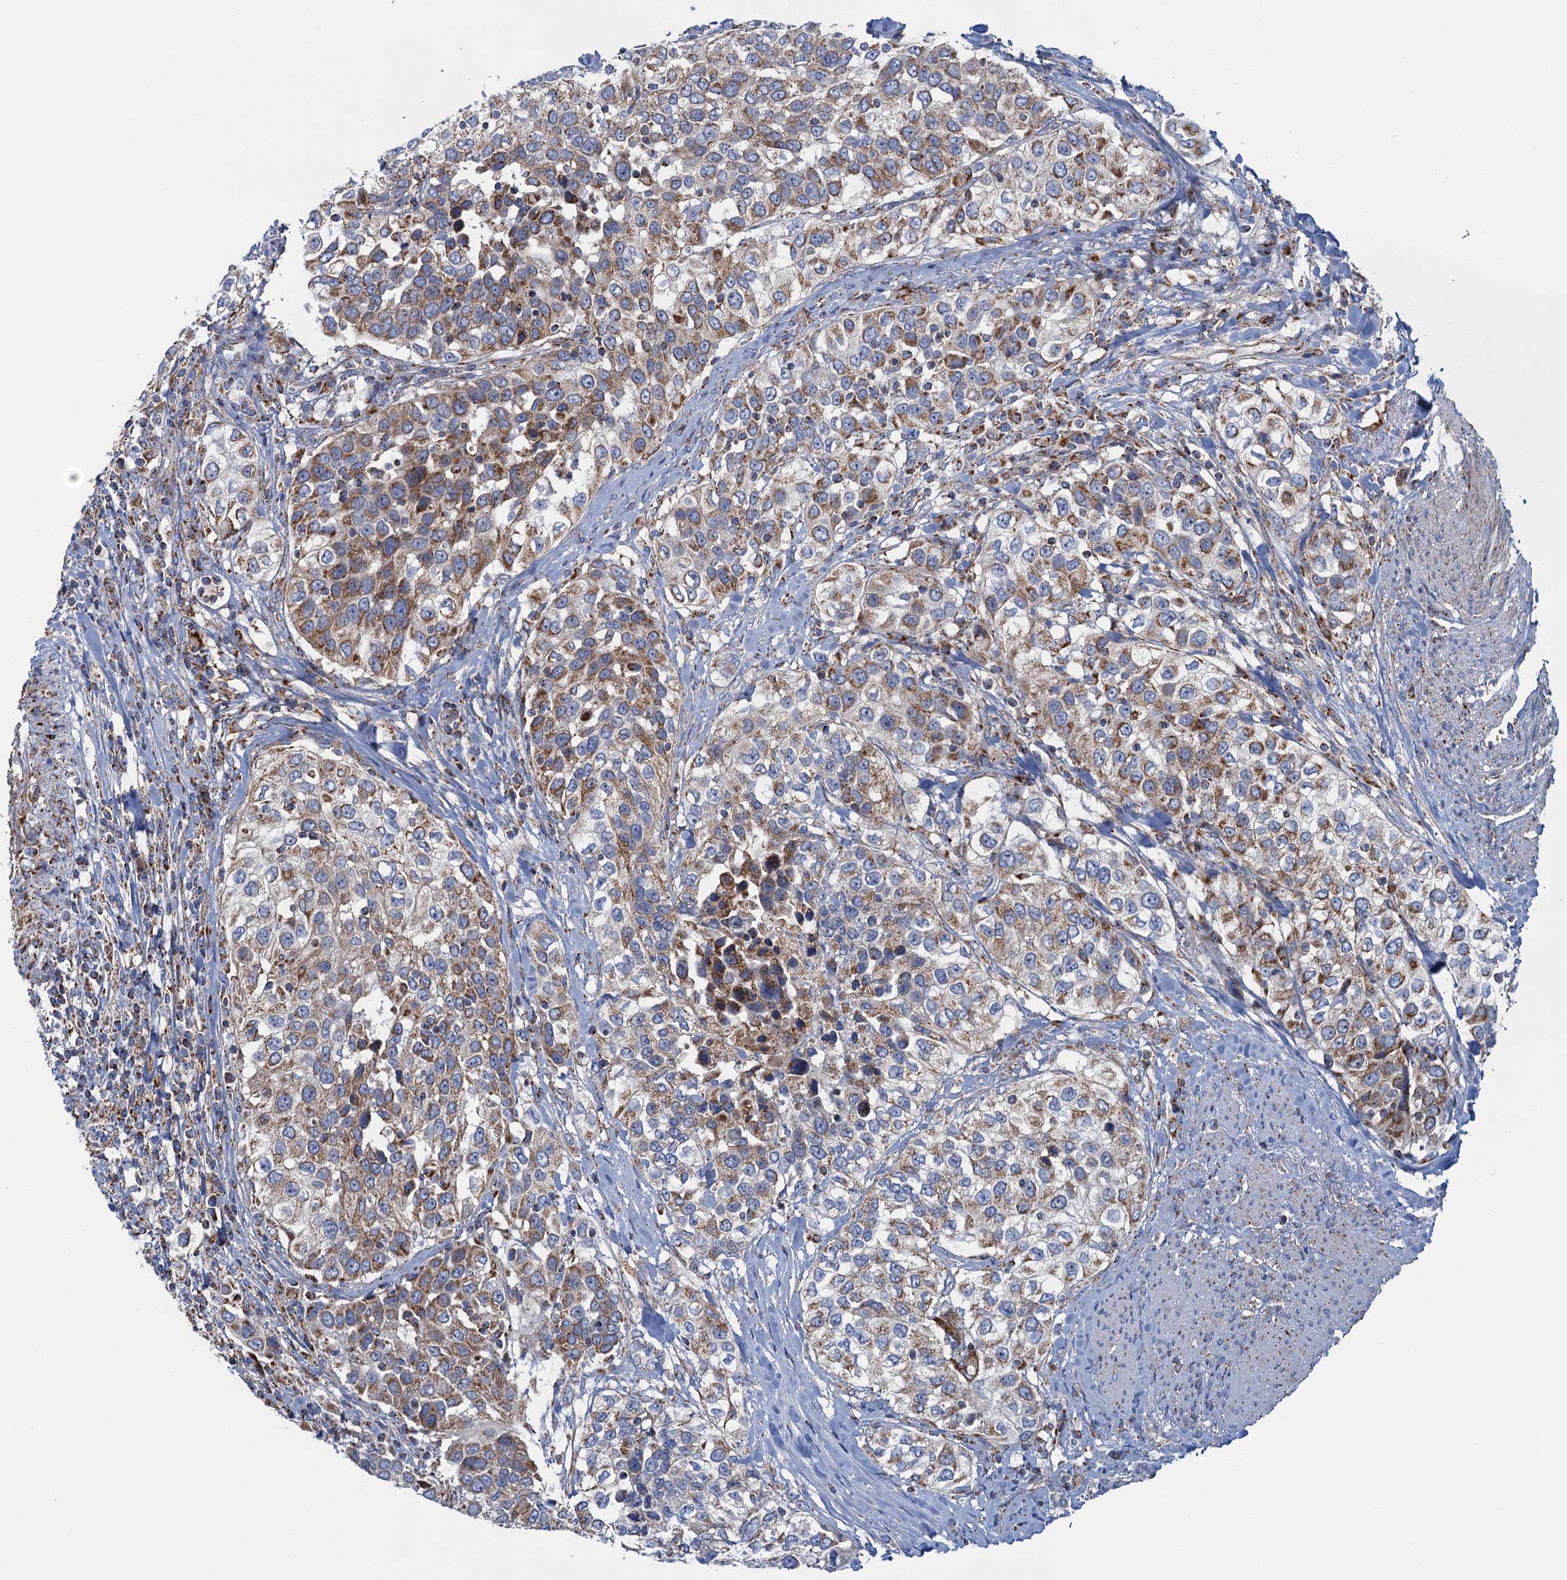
{"staining": {"intensity": "moderate", "quantity": ">75%", "location": "cytoplasmic/membranous"}, "tissue": "urothelial cancer", "cell_type": "Tumor cells", "image_type": "cancer", "snomed": [{"axis": "morphology", "description": "Urothelial carcinoma, High grade"}, {"axis": "topography", "description": "Urinary bladder"}], "caption": "Urothelial cancer tissue displays moderate cytoplasmic/membranous expression in approximately >75% of tumor cells, visualized by immunohistochemistry. (IHC, brightfield microscopy, high magnification).", "gene": "GTPBP3", "patient": {"sex": "female", "age": 80}}